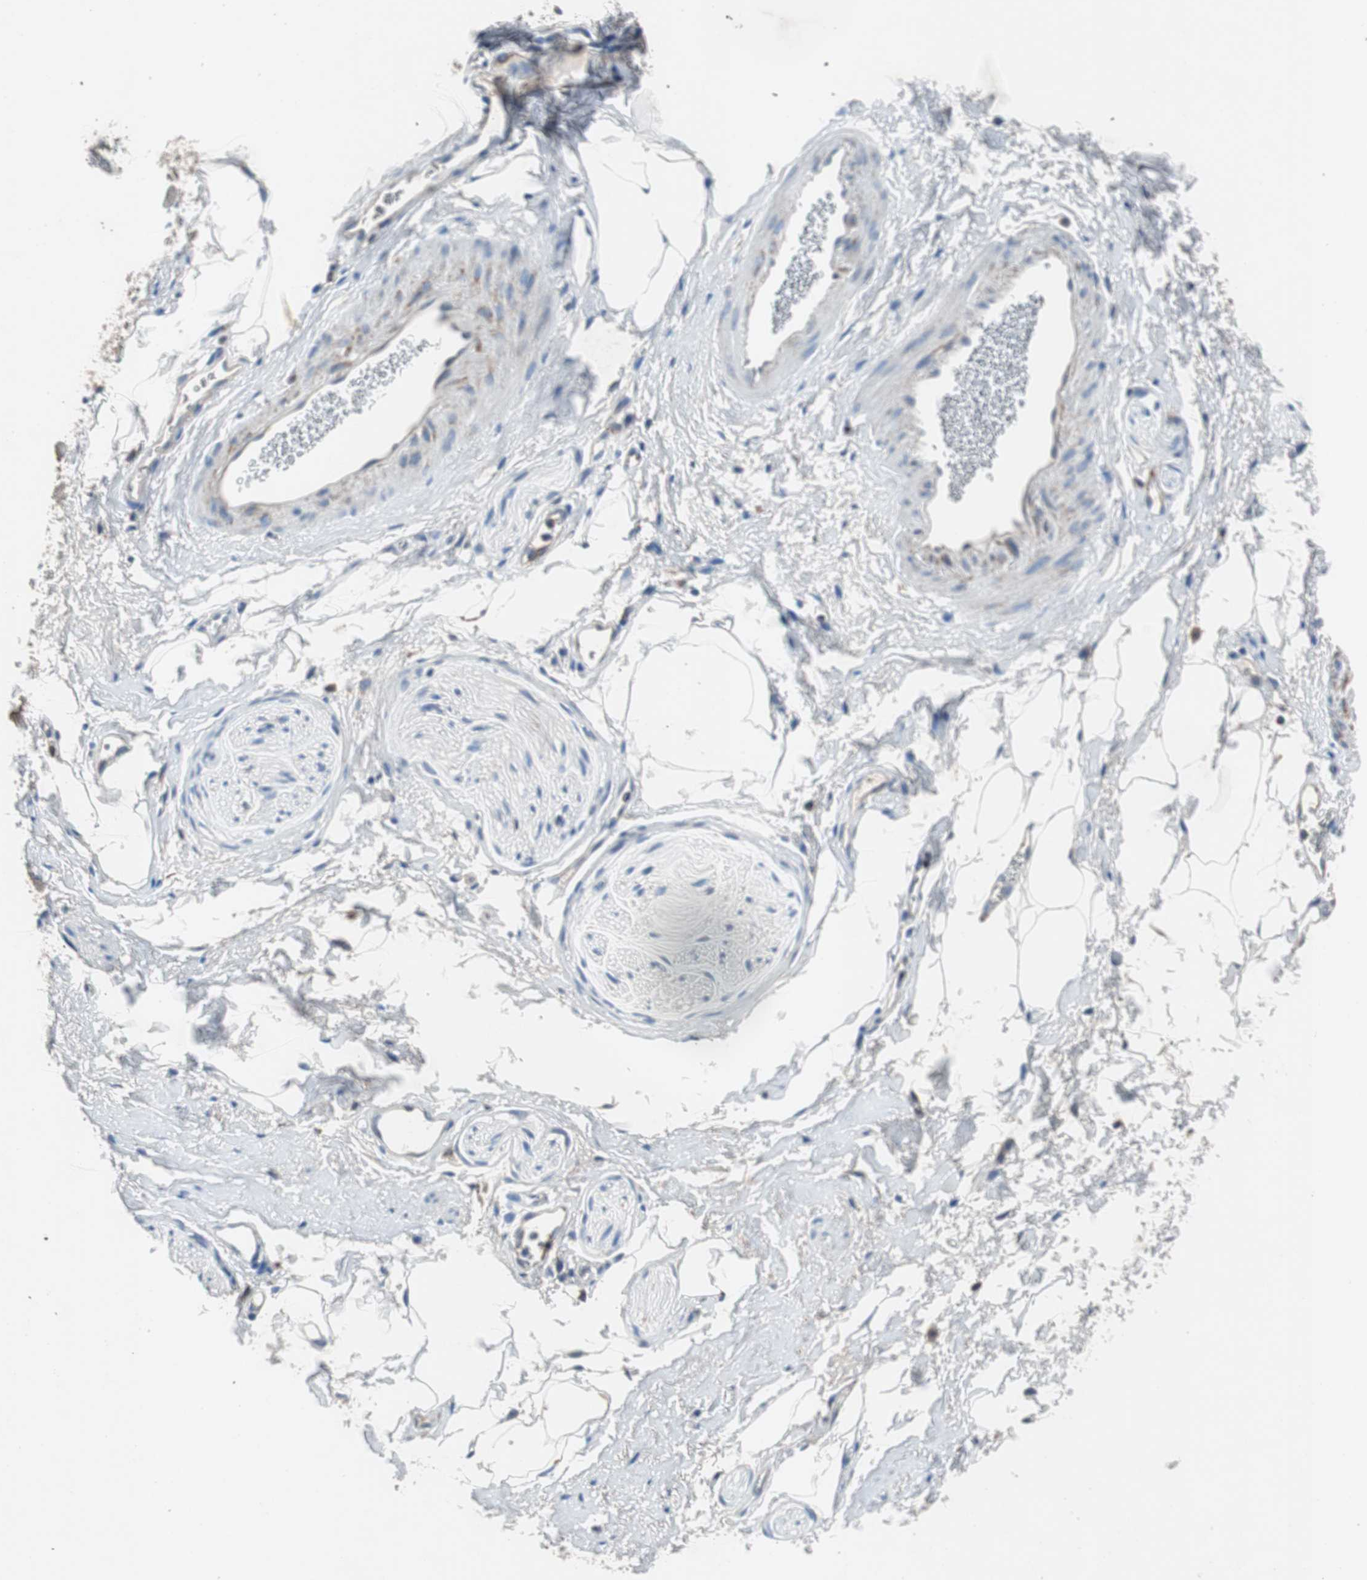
{"staining": {"intensity": "negative", "quantity": "none", "location": "none"}, "tissue": "adipose tissue", "cell_type": "Adipocytes", "image_type": "normal", "snomed": [{"axis": "morphology", "description": "Normal tissue, NOS"}, {"axis": "topography", "description": "Soft tissue"}, {"axis": "topography", "description": "Peripheral nerve tissue"}], "caption": "Image shows no protein expression in adipocytes of unremarkable adipose tissue. (Stains: DAB immunohistochemistry (IHC) with hematoxylin counter stain, Microscopy: brightfield microscopy at high magnification).", "gene": "PITRM1", "patient": {"sex": "female", "age": 71}}